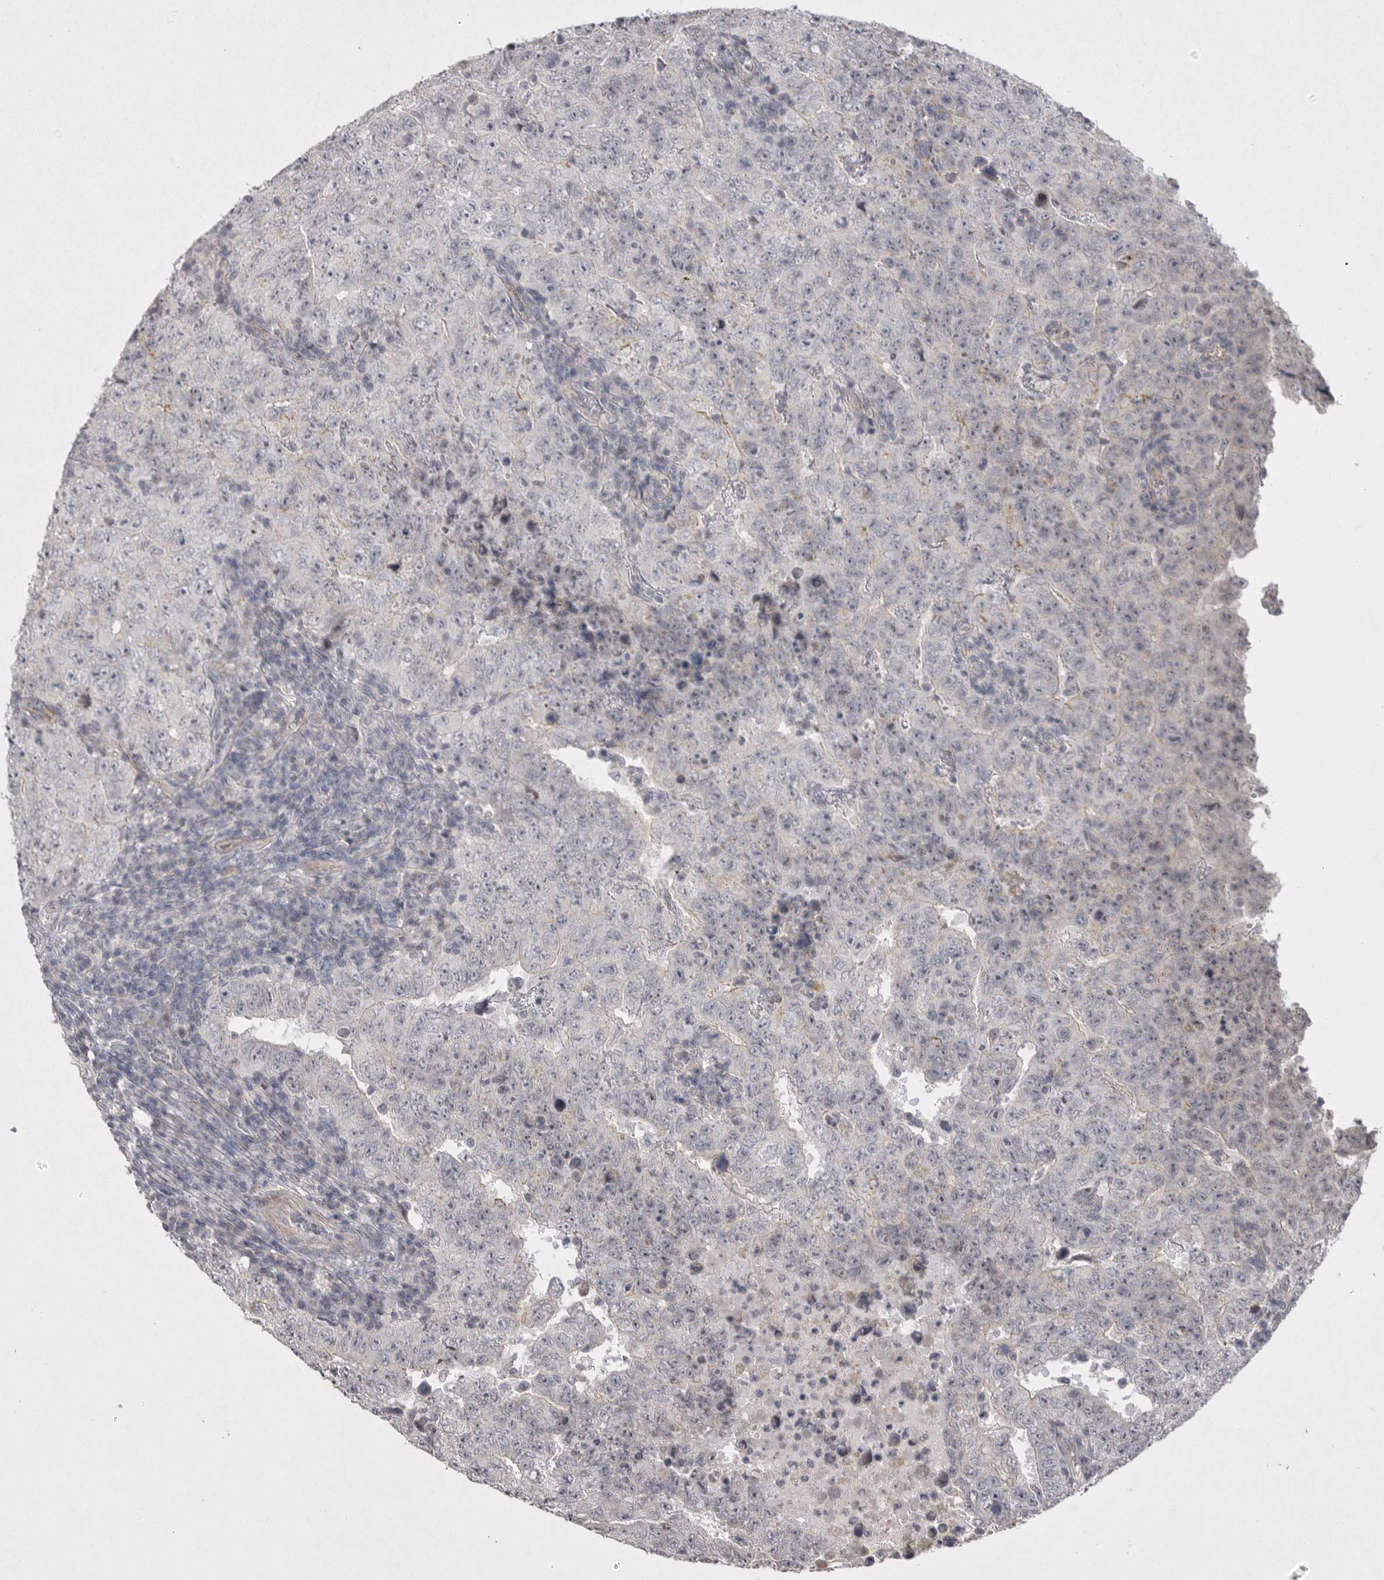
{"staining": {"intensity": "negative", "quantity": "none", "location": "none"}, "tissue": "testis cancer", "cell_type": "Tumor cells", "image_type": "cancer", "snomed": [{"axis": "morphology", "description": "Carcinoma, Embryonal, NOS"}, {"axis": "topography", "description": "Testis"}], "caption": "There is no significant positivity in tumor cells of testis cancer.", "gene": "VANGL2", "patient": {"sex": "male", "age": 26}}